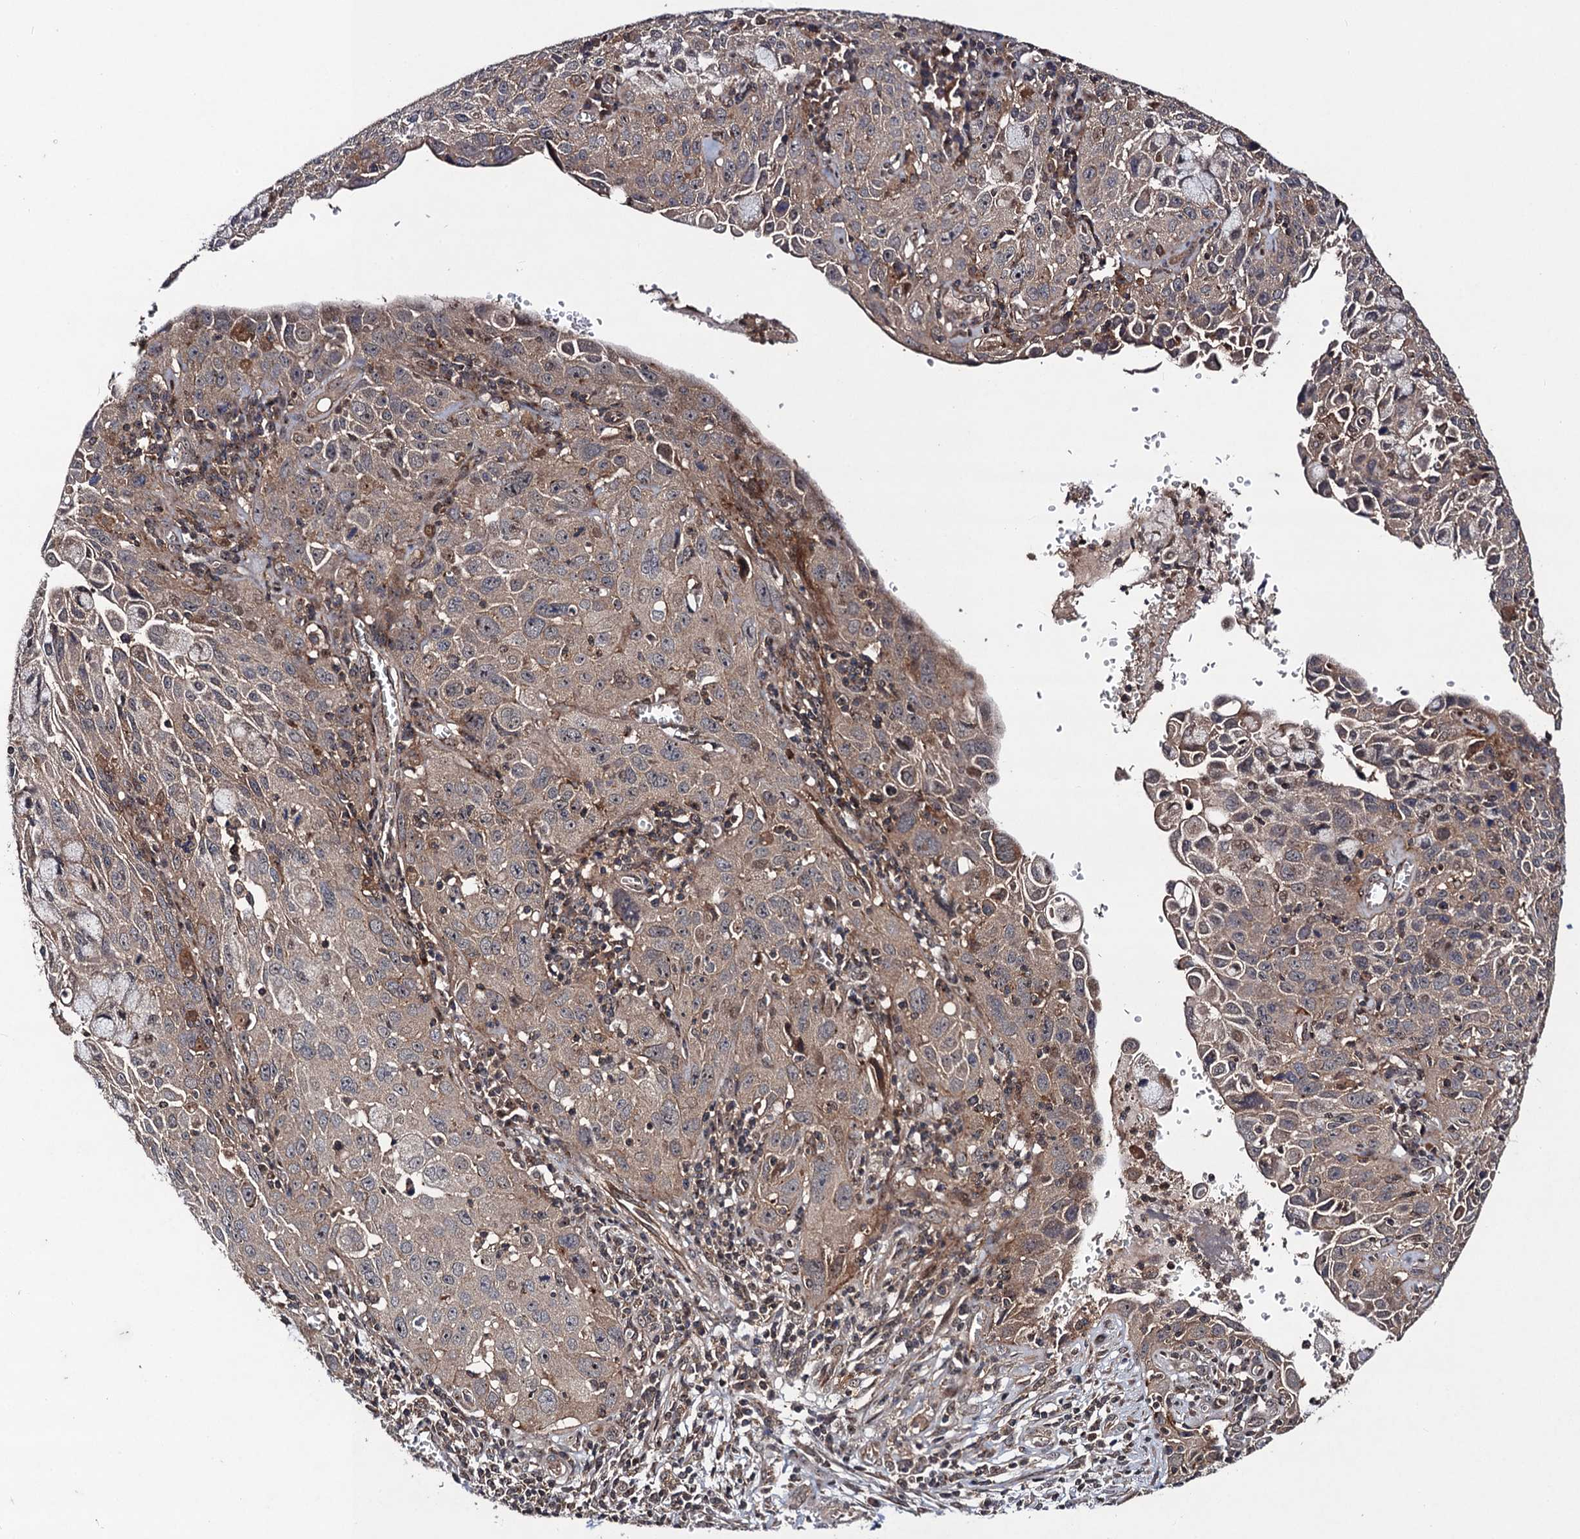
{"staining": {"intensity": "moderate", "quantity": ">75%", "location": "cytoplasmic/membranous"}, "tissue": "cervical cancer", "cell_type": "Tumor cells", "image_type": "cancer", "snomed": [{"axis": "morphology", "description": "Squamous cell carcinoma, NOS"}, {"axis": "topography", "description": "Cervix"}], "caption": "Immunohistochemistry micrograph of human cervical cancer stained for a protein (brown), which reveals medium levels of moderate cytoplasmic/membranous positivity in about >75% of tumor cells.", "gene": "KXD1", "patient": {"sex": "female", "age": 42}}